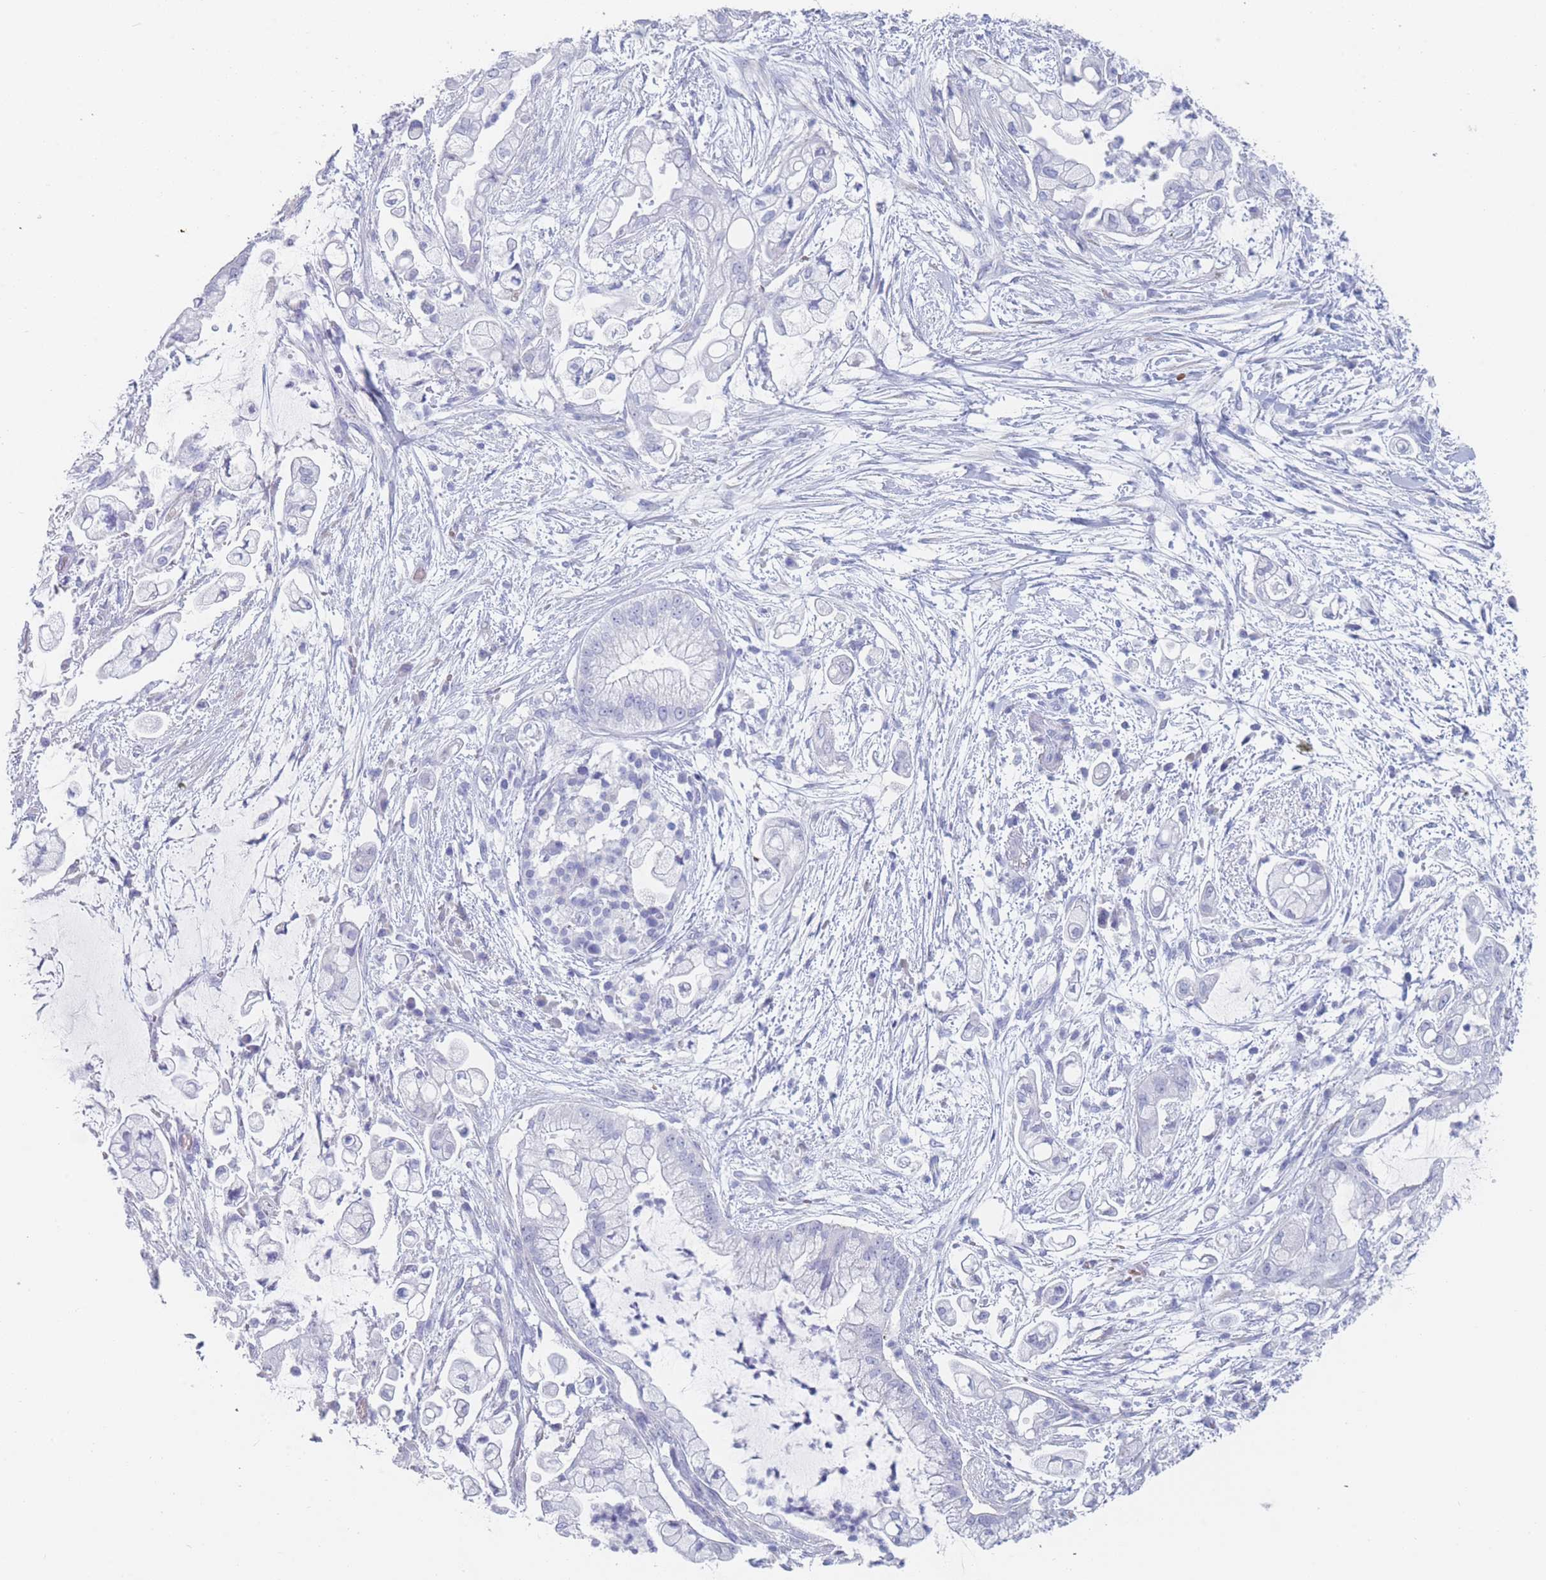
{"staining": {"intensity": "negative", "quantity": "none", "location": "none"}, "tissue": "pancreatic cancer", "cell_type": "Tumor cells", "image_type": "cancer", "snomed": [{"axis": "morphology", "description": "Adenocarcinoma, NOS"}, {"axis": "topography", "description": "Pancreas"}], "caption": "A histopathology image of human pancreatic cancer (adenocarcinoma) is negative for staining in tumor cells. (Brightfield microscopy of DAB (3,3'-diaminobenzidine) IHC at high magnification).", "gene": "OR5D16", "patient": {"sex": "female", "age": 69}}